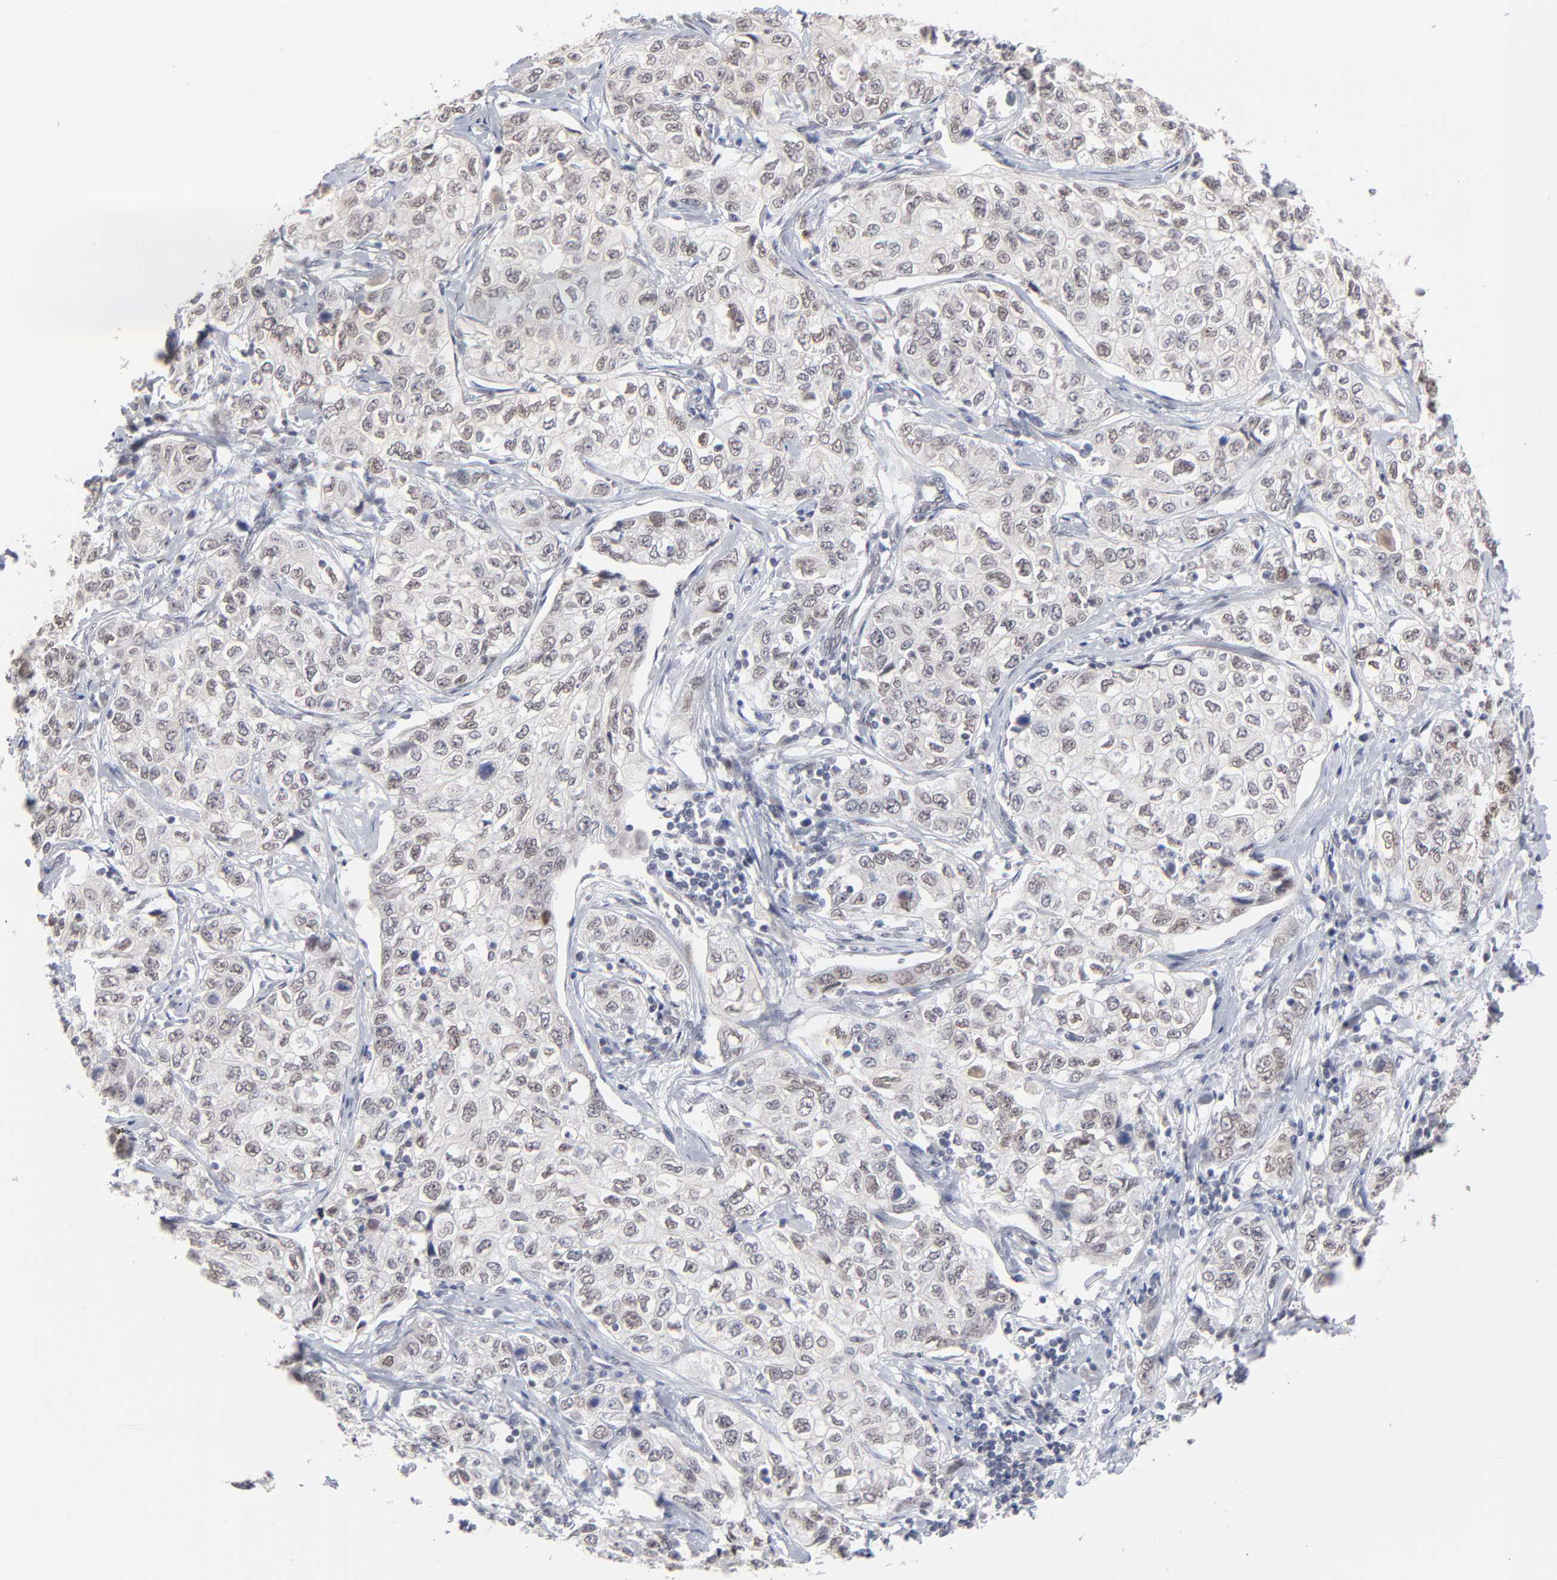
{"staining": {"intensity": "weak", "quantity": "25%-75%", "location": "nuclear"}, "tissue": "stomach cancer", "cell_type": "Tumor cells", "image_type": "cancer", "snomed": [{"axis": "morphology", "description": "Adenocarcinoma, NOS"}, {"axis": "topography", "description": "Stomach"}], "caption": "The histopathology image shows staining of adenocarcinoma (stomach), revealing weak nuclear protein staining (brown color) within tumor cells. (Stains: DAB (3,3'-diaminobenzidine) in brown, nuclei in blue, Microscopy: brightfield microscopy at high magnification).", "gene": "MBIP", "patient": {"sex": "male", "age": 48}}